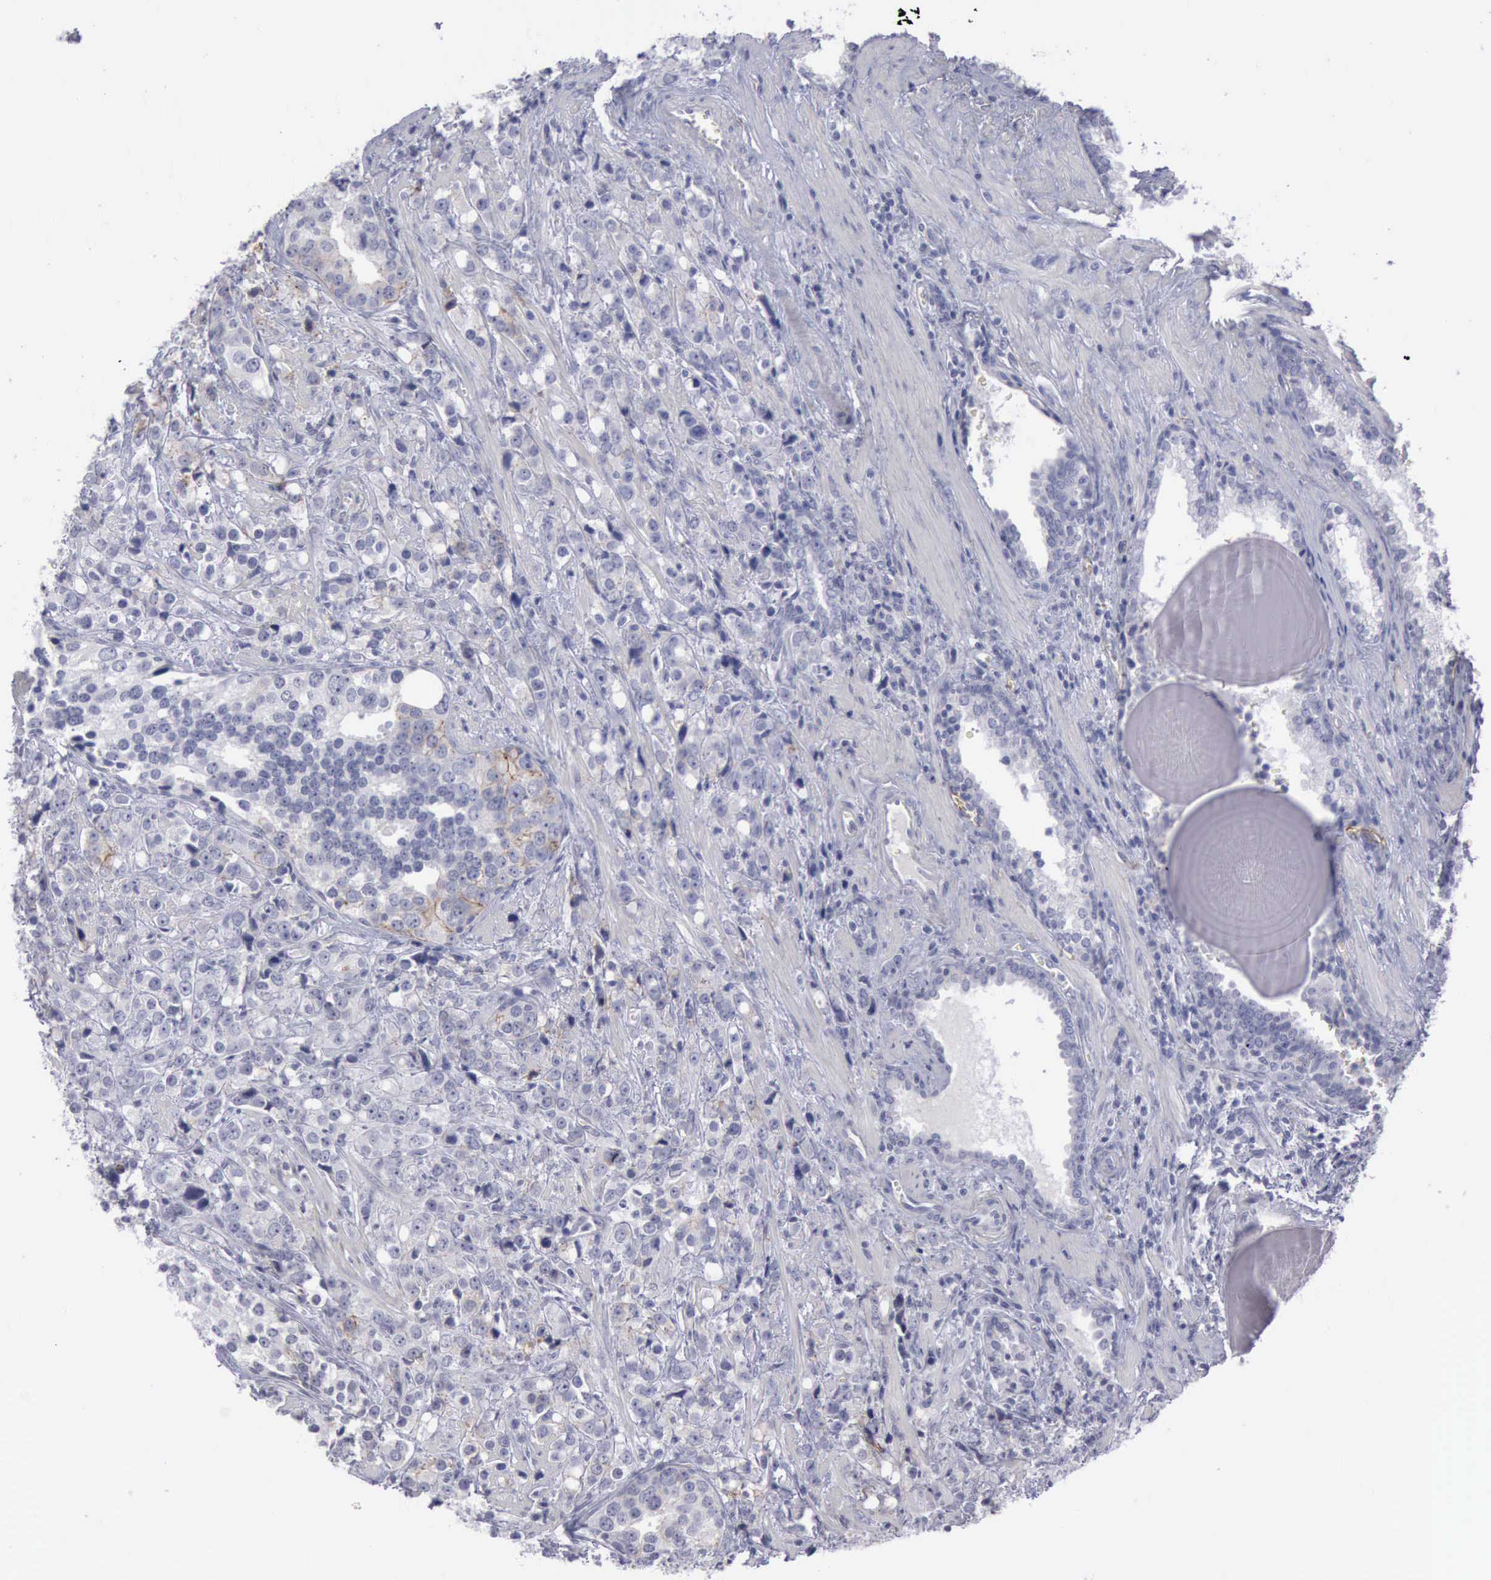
{"staining": {"intensity": "weak", "quantity": "<25%", "location": "cytoplasmic/membranous"}, "tissue": "prostate cancer", "cell_type": "Tumor cells", "image_type": "cancer", "snomed": [{"axis": "morphology", "description": "Adenocarcinoma, High grade"}, {"axis": "topography", "description": "Prostate"}], "caption": "Immunohistochemistry (IHC) photomicrograph of neoplastic tissue: prostate cancer stained with DAB (3,3'-diaminobenzidine) displays no significant protein expression in tumor cells.", "gene": "CDH2", "patient": {"sex": "male", "age": 71}}